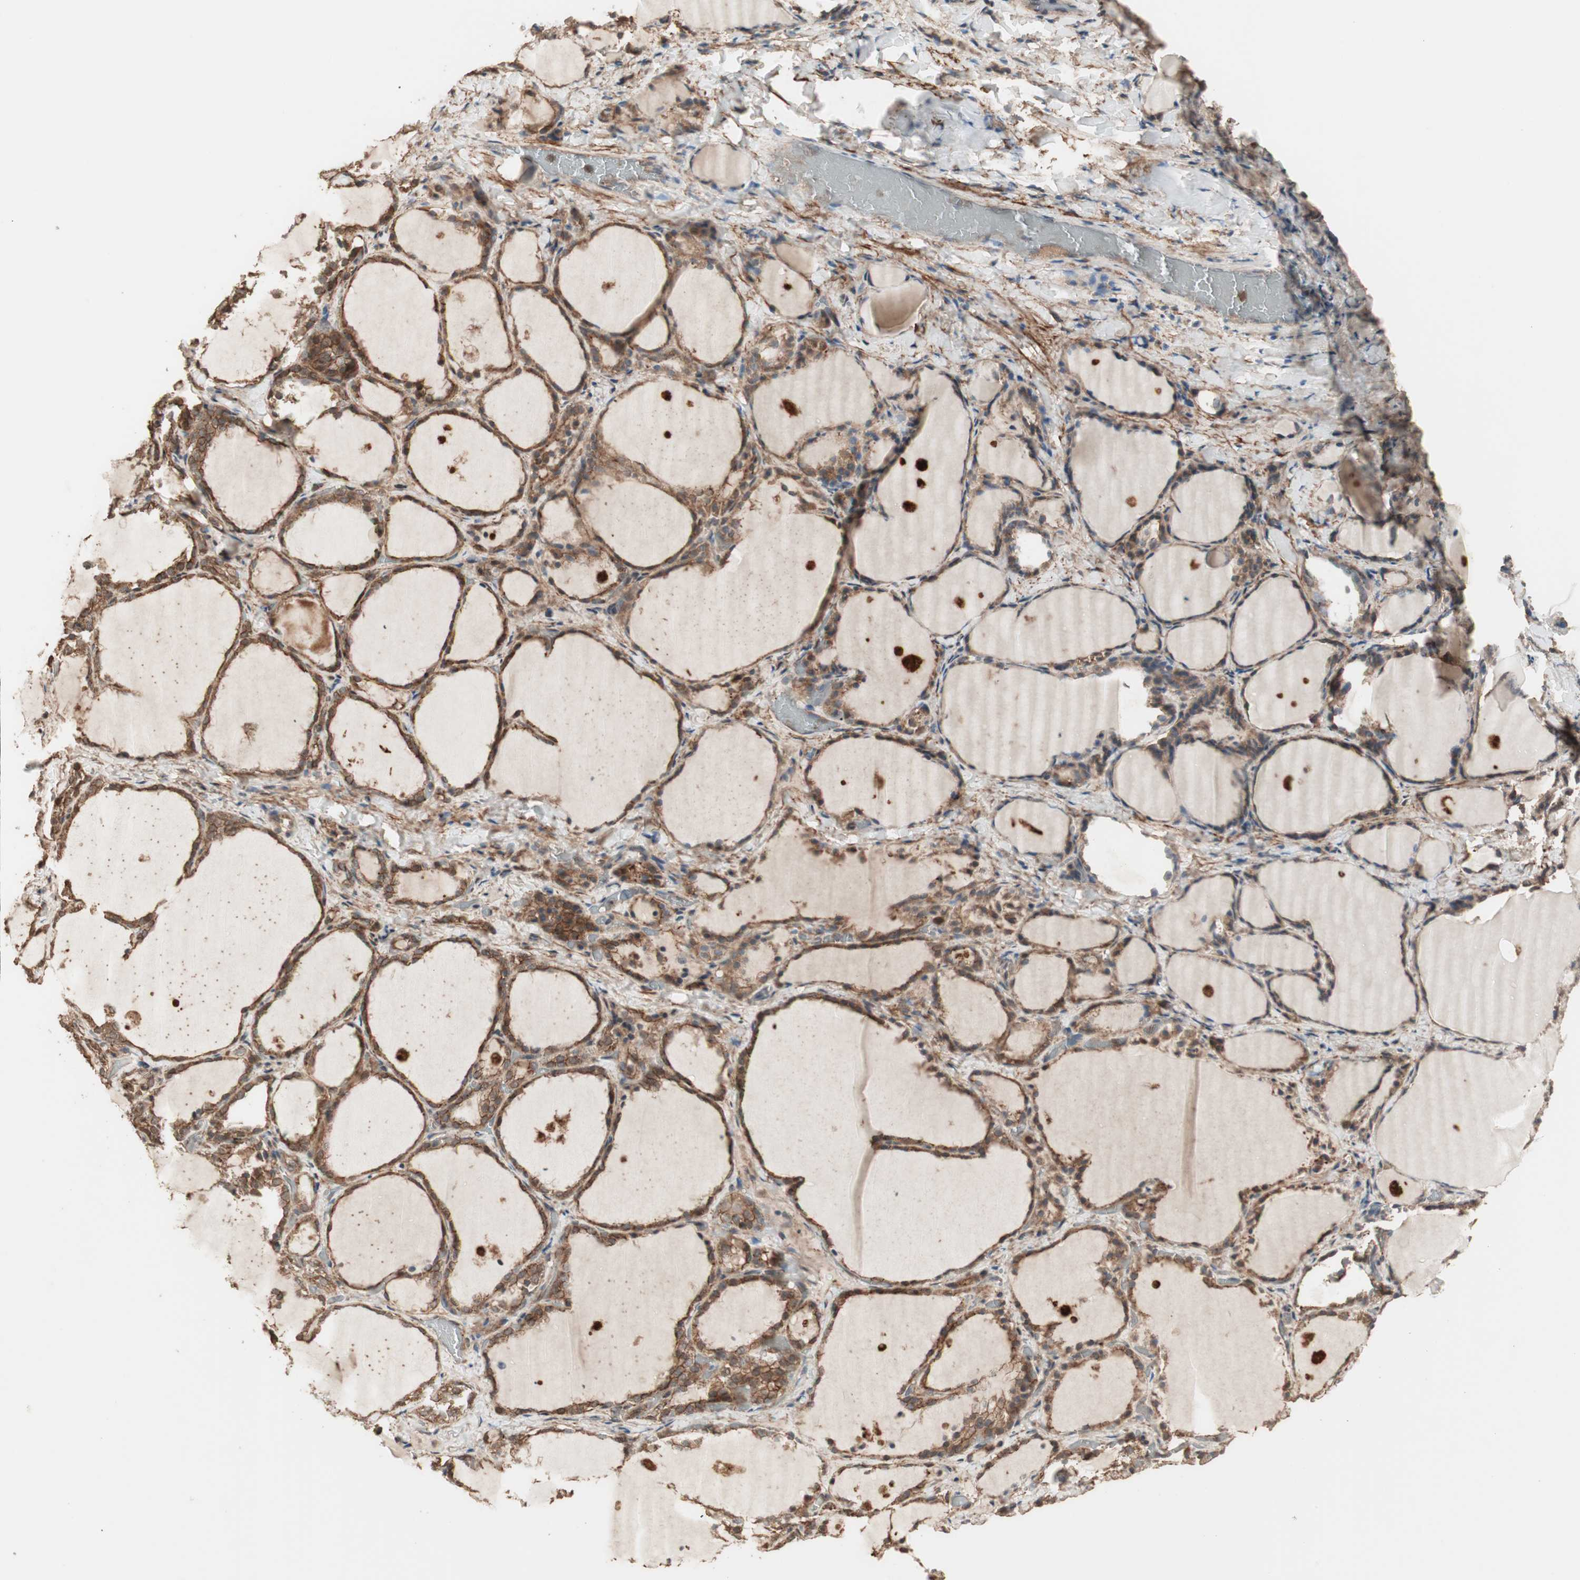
{"staining": {"intensity": "strong", "quantity": ">75%", "location": "cytoplasmic/membranous"}, "tissue": "thyroid gland", "cell_type": "Glandular cells", "image_type": "normal", "snomed": [{"axis": "morphology", "description": "Normal tissue, NOS"}, {"axis": "morphology", "description": "Papillary adenocarcinoma, NOS"}, {"axis": "topography", "description": "Thyroid gland"}], "caption": "DAB (3,3'-diaminobenzidine) immunohistochemical staining of benign thyroid gland exhibits strong cytoplasmic/membranous protein positivity in approximately >75% of glandular cells. The protein of interest is stained brown, and the nuclei are stained in blue (DAB (3,3'-diaminobenzidine) IHC with brightfield microscopy, high magnification).", "gene": "USP20", "patient": {"sex": "female", "age": 30}}